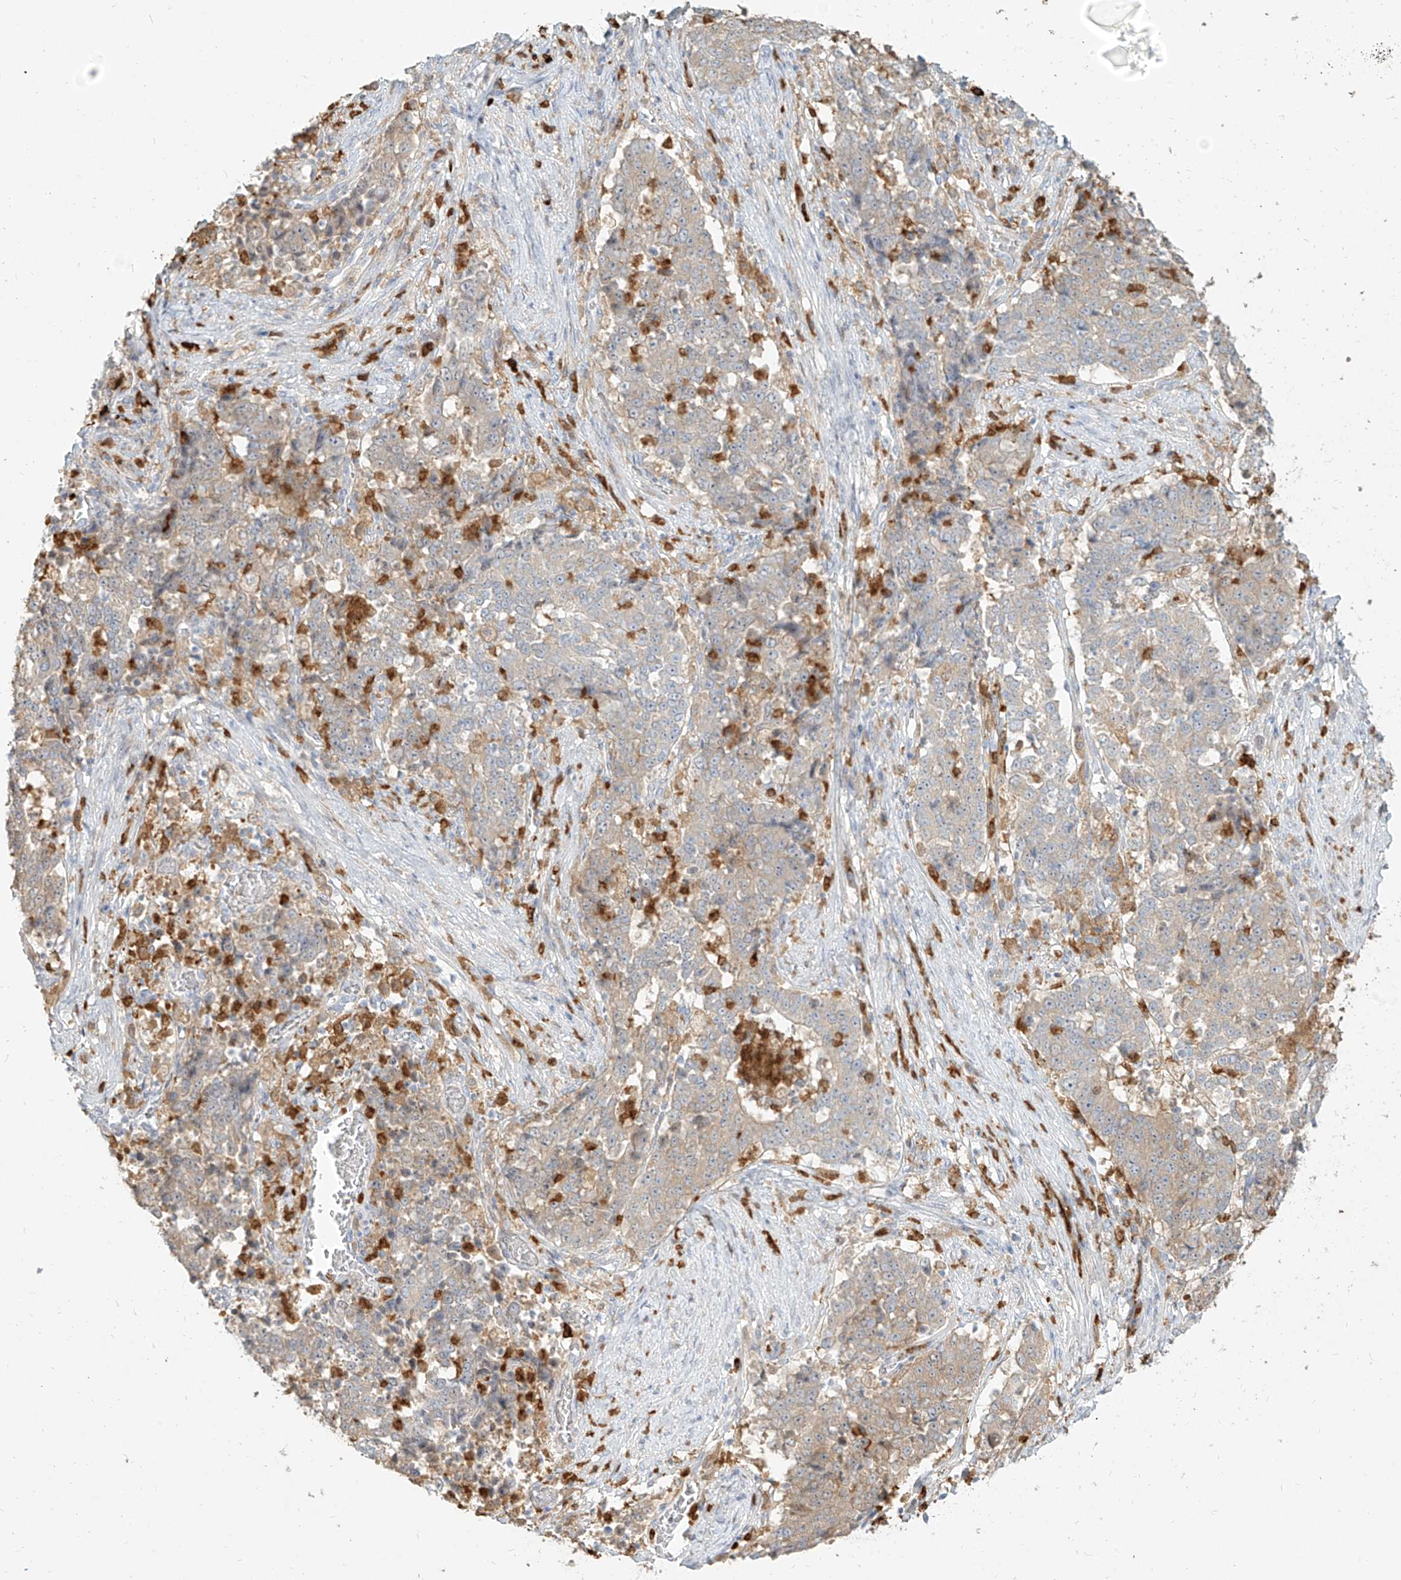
{"staining": {"intensity": "weak", "quantity": "25%-75%", "location": "cytoplasmic/membranous"}, "tissue": "stomach cancer", "cell_type": "Tumor cells", "image_type": "cancer", "snomed": [{"axis": "morphology", "description": "Adenocarcinoma, NOS"}, {"axis": "topography", "description": "Stomach"}], "caption": "Brown immunohistochemical staining in adenocarcinoma (stomach) displays weak cytoplasmic/membranous positivity in approximately 25%-75% of tumor cells. (DAB (3,3'-diaminobenzidine) = brown stain, brightfield microscopy at high magnification).", "gene": "PGD", "patient": {"sex": "male", "age": 59}}